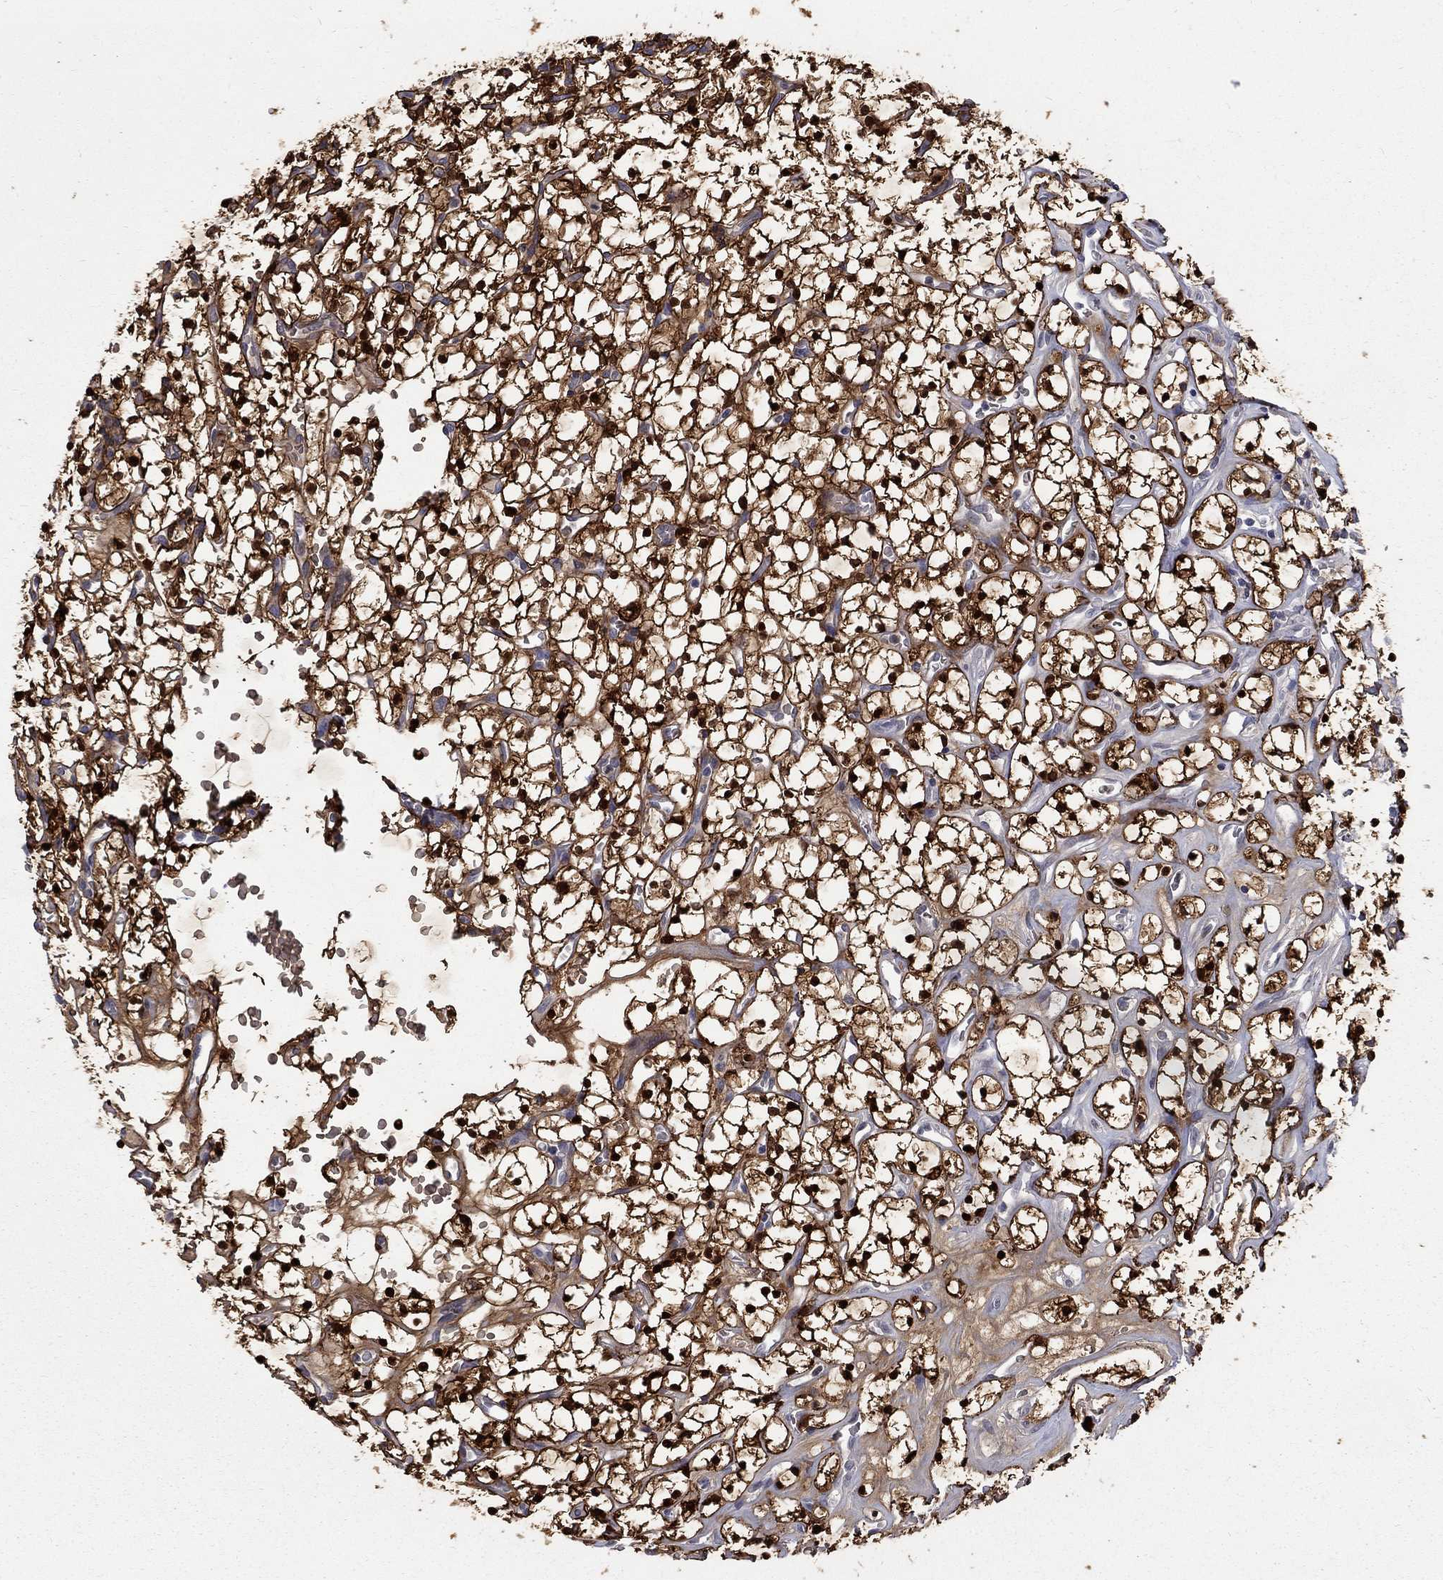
{"staining": {"intensity": "strong", "quantity": ">75%", "location": "cytoplasmic/membranous,nuclear"}, "tissue": "renal cancer", "cell_type": "Tumor cells", "image_type": "cancer", "snomed": [{"axis": "morphology", "description": "Adenocarcinoma, NOS"}, {"axis": "topography", "description": "Kidney"}], "caption": "IHC micrograph of neoplastic tissue: renal adenocarcinoma stained using IHC reveals high levels of strong protein expression localized specifically in the cytoplasmic/membranous and nuclear of tumor cells, appearing as a cytoplasmic/membranous and nuclear brown color.", "gene": "HKDC1", "patient": {"sex": "female", "age": 64}}